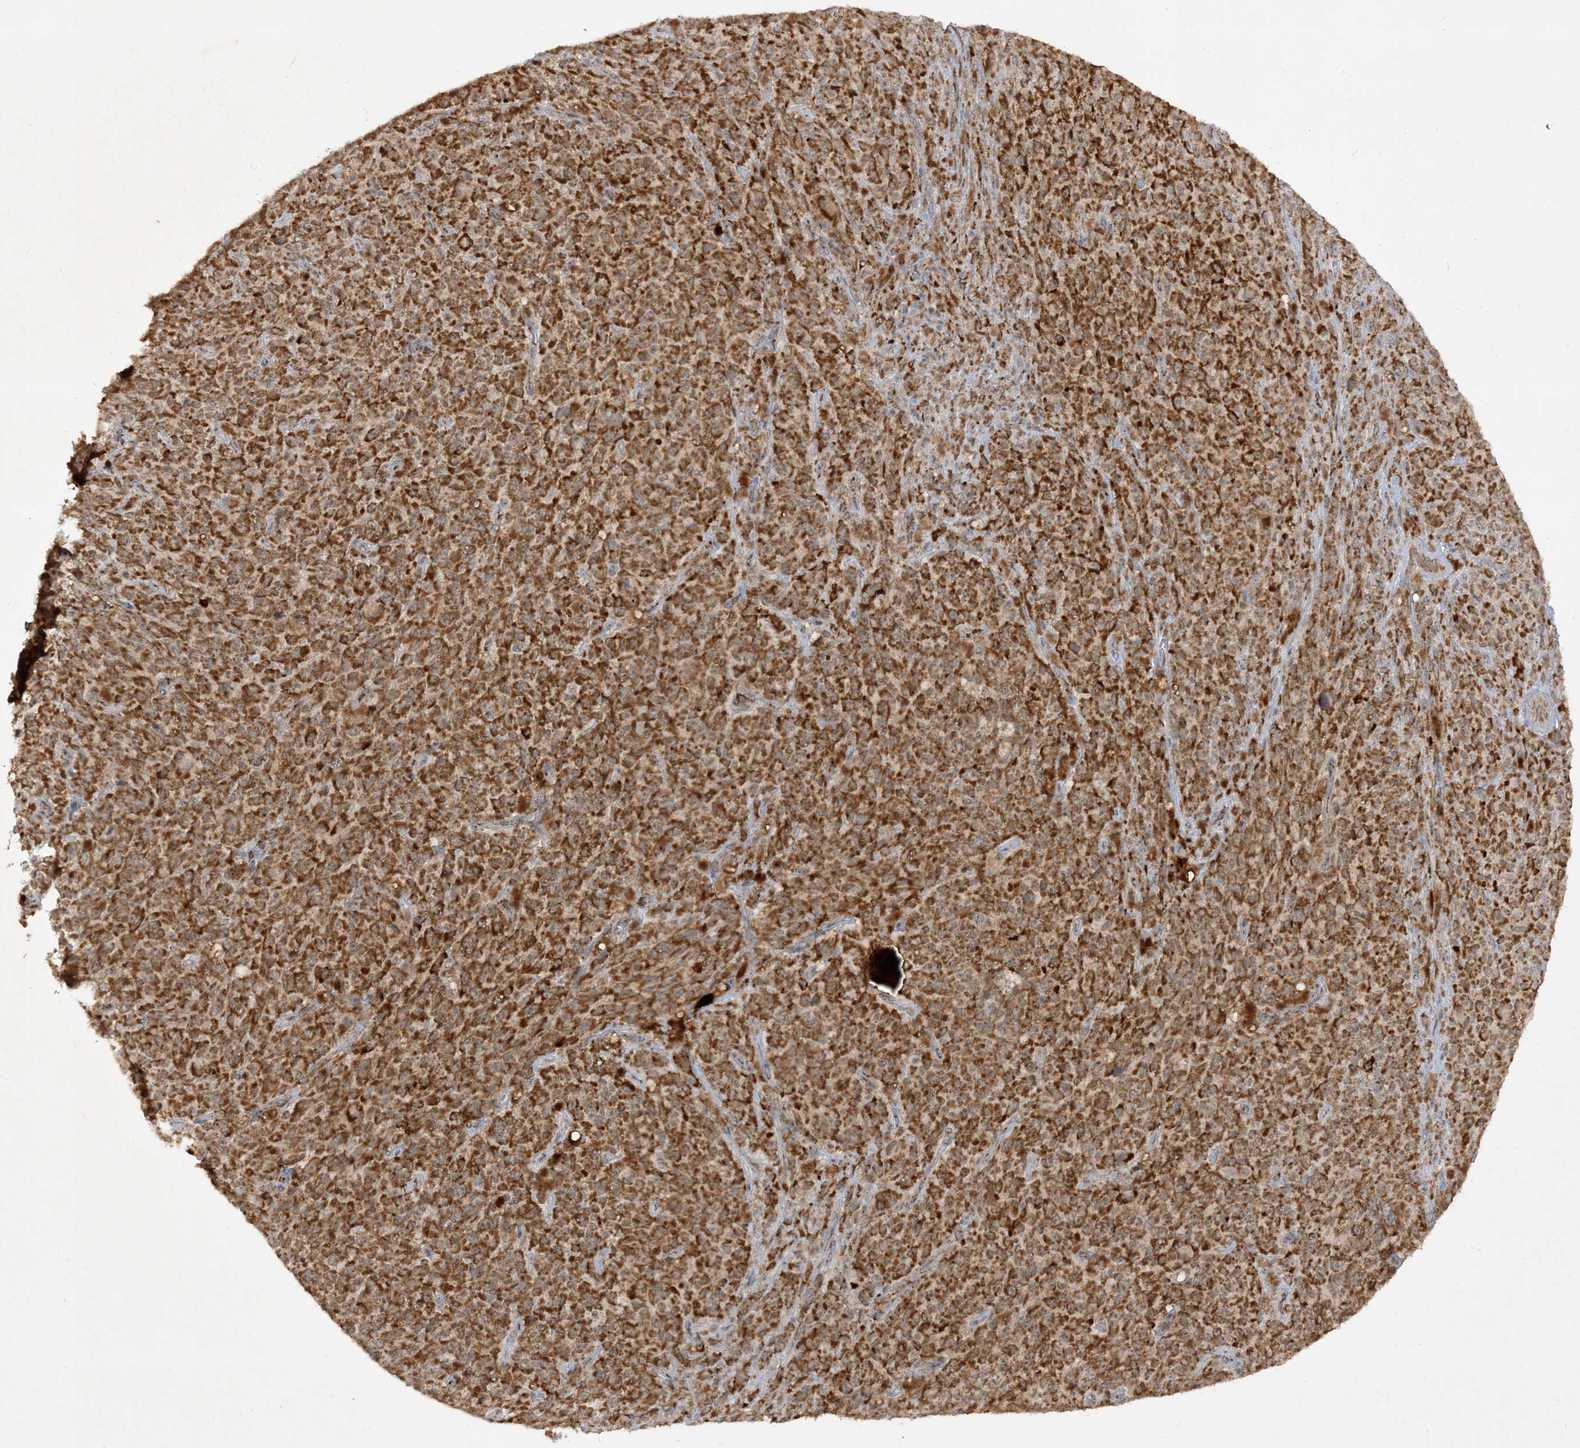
{"staining": {"intensity": "strong", "quantity": ">75%", "location": "cytoplasmic/membranous"}, "tissue": "melanoma", "cell_type": "Tumor cells", "image_type": "cancer", "snomed": [{"axis": "morphology", "description": "Malignant melanoma, NOS"}, {"axis": "topography", "description": "Skin"}], "caption": "The photomicrograph reveals immunohistochemical staining of melanoma. There is strong cytoplasmic/membranous expression is present in approximately >75% of tumor cells.", "gene": "NDUFAF3", "patient": {"sex": "female", "age": 82}}